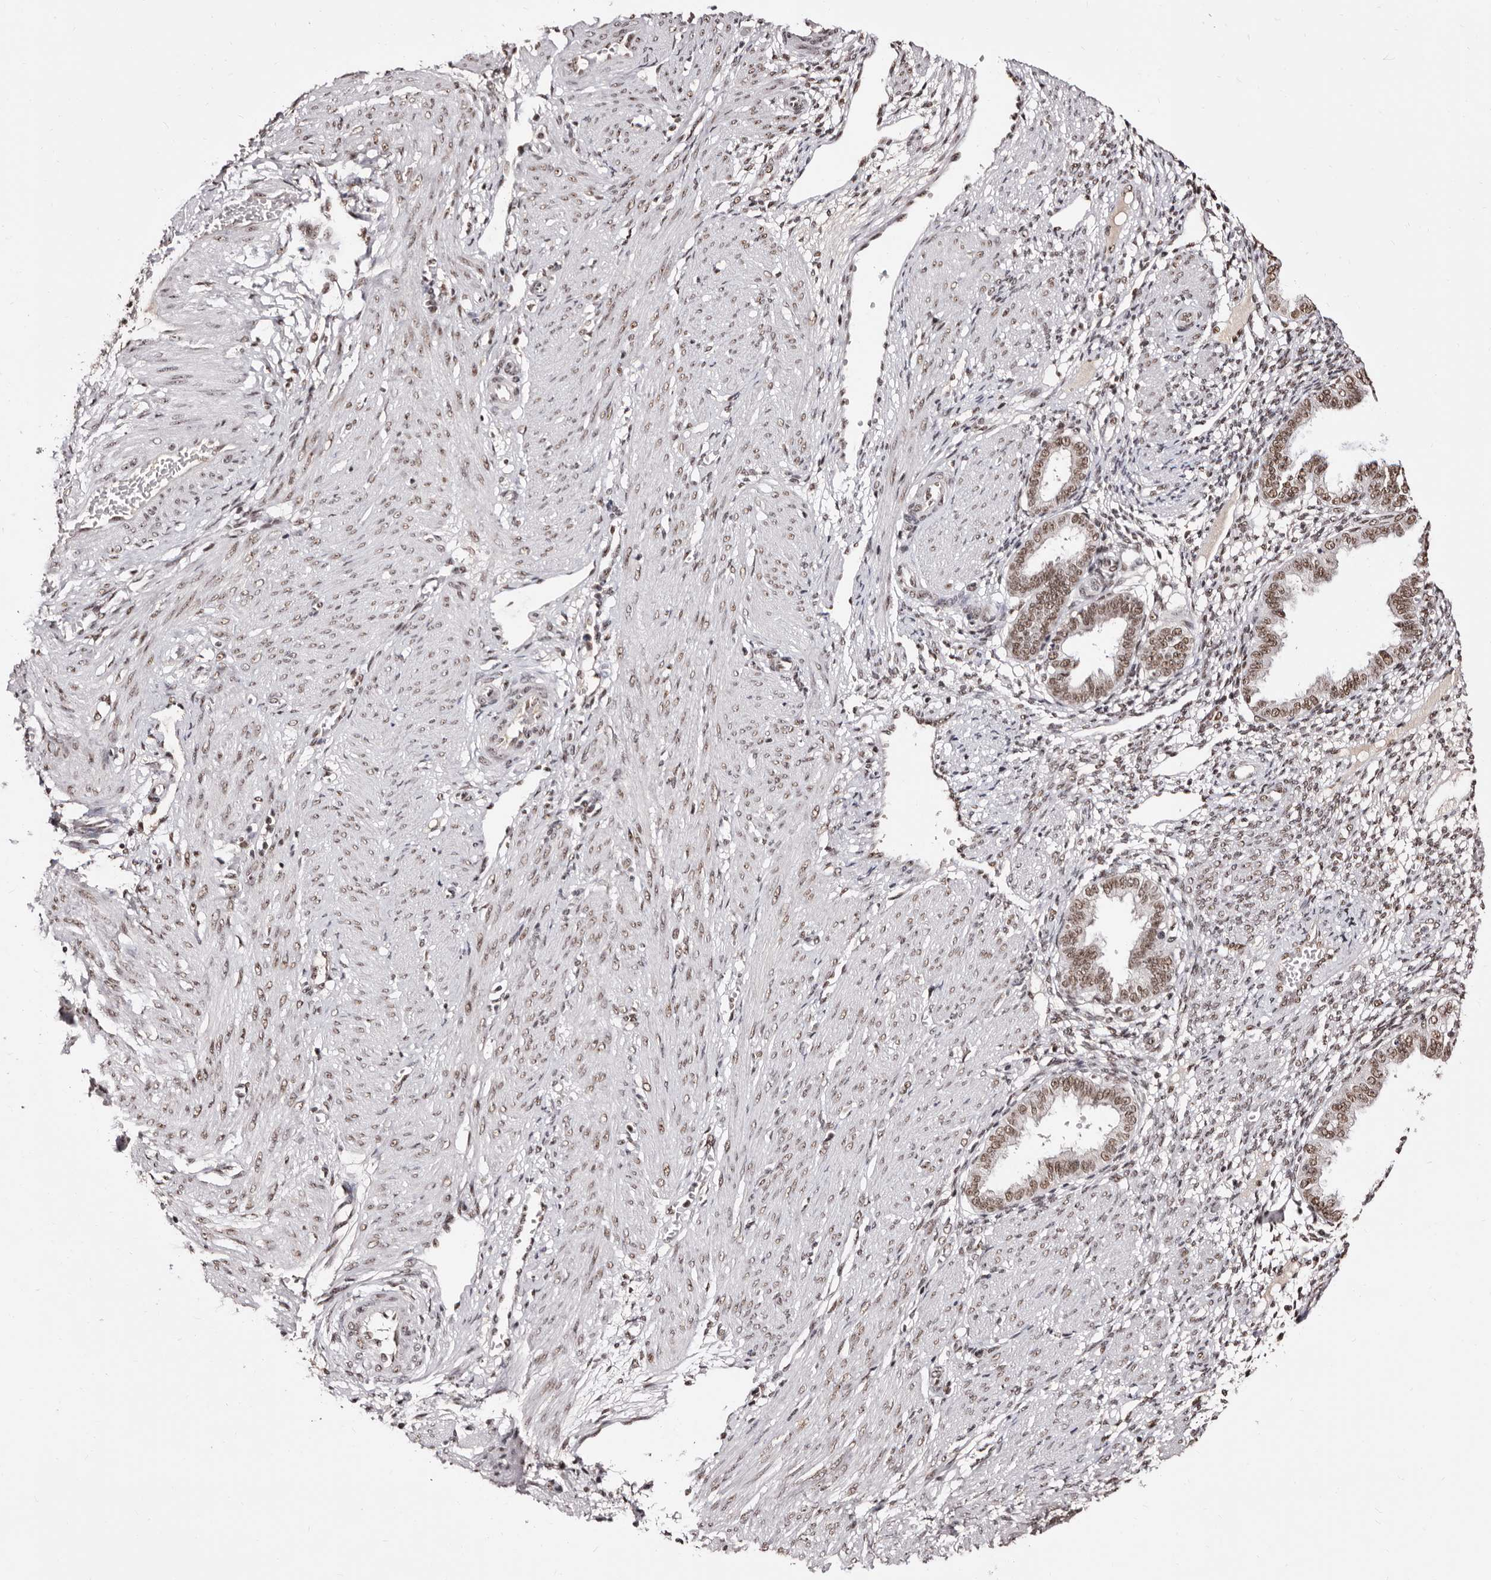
{"staining": {"intensity": "moderate", "quantity": ">75%", "location": "nuclear"}, "tissue": "endometrium", "cell_type": "Cells in endometrial stroma", "image_type": "normal", "snomed": [{"axis": "morphology", "description": "Normal tissue, NOS"}, {"axis": "topography", "description": "Endometrium"}], "caption": "This is an image of immunohistochemistry (IHC) staining of benign endometrium, which shows moderate staining in the nuclear of cells in endometrial stroma.", "gene": "ANAPC11", "patient": {"sex": "female", "age": 33}}